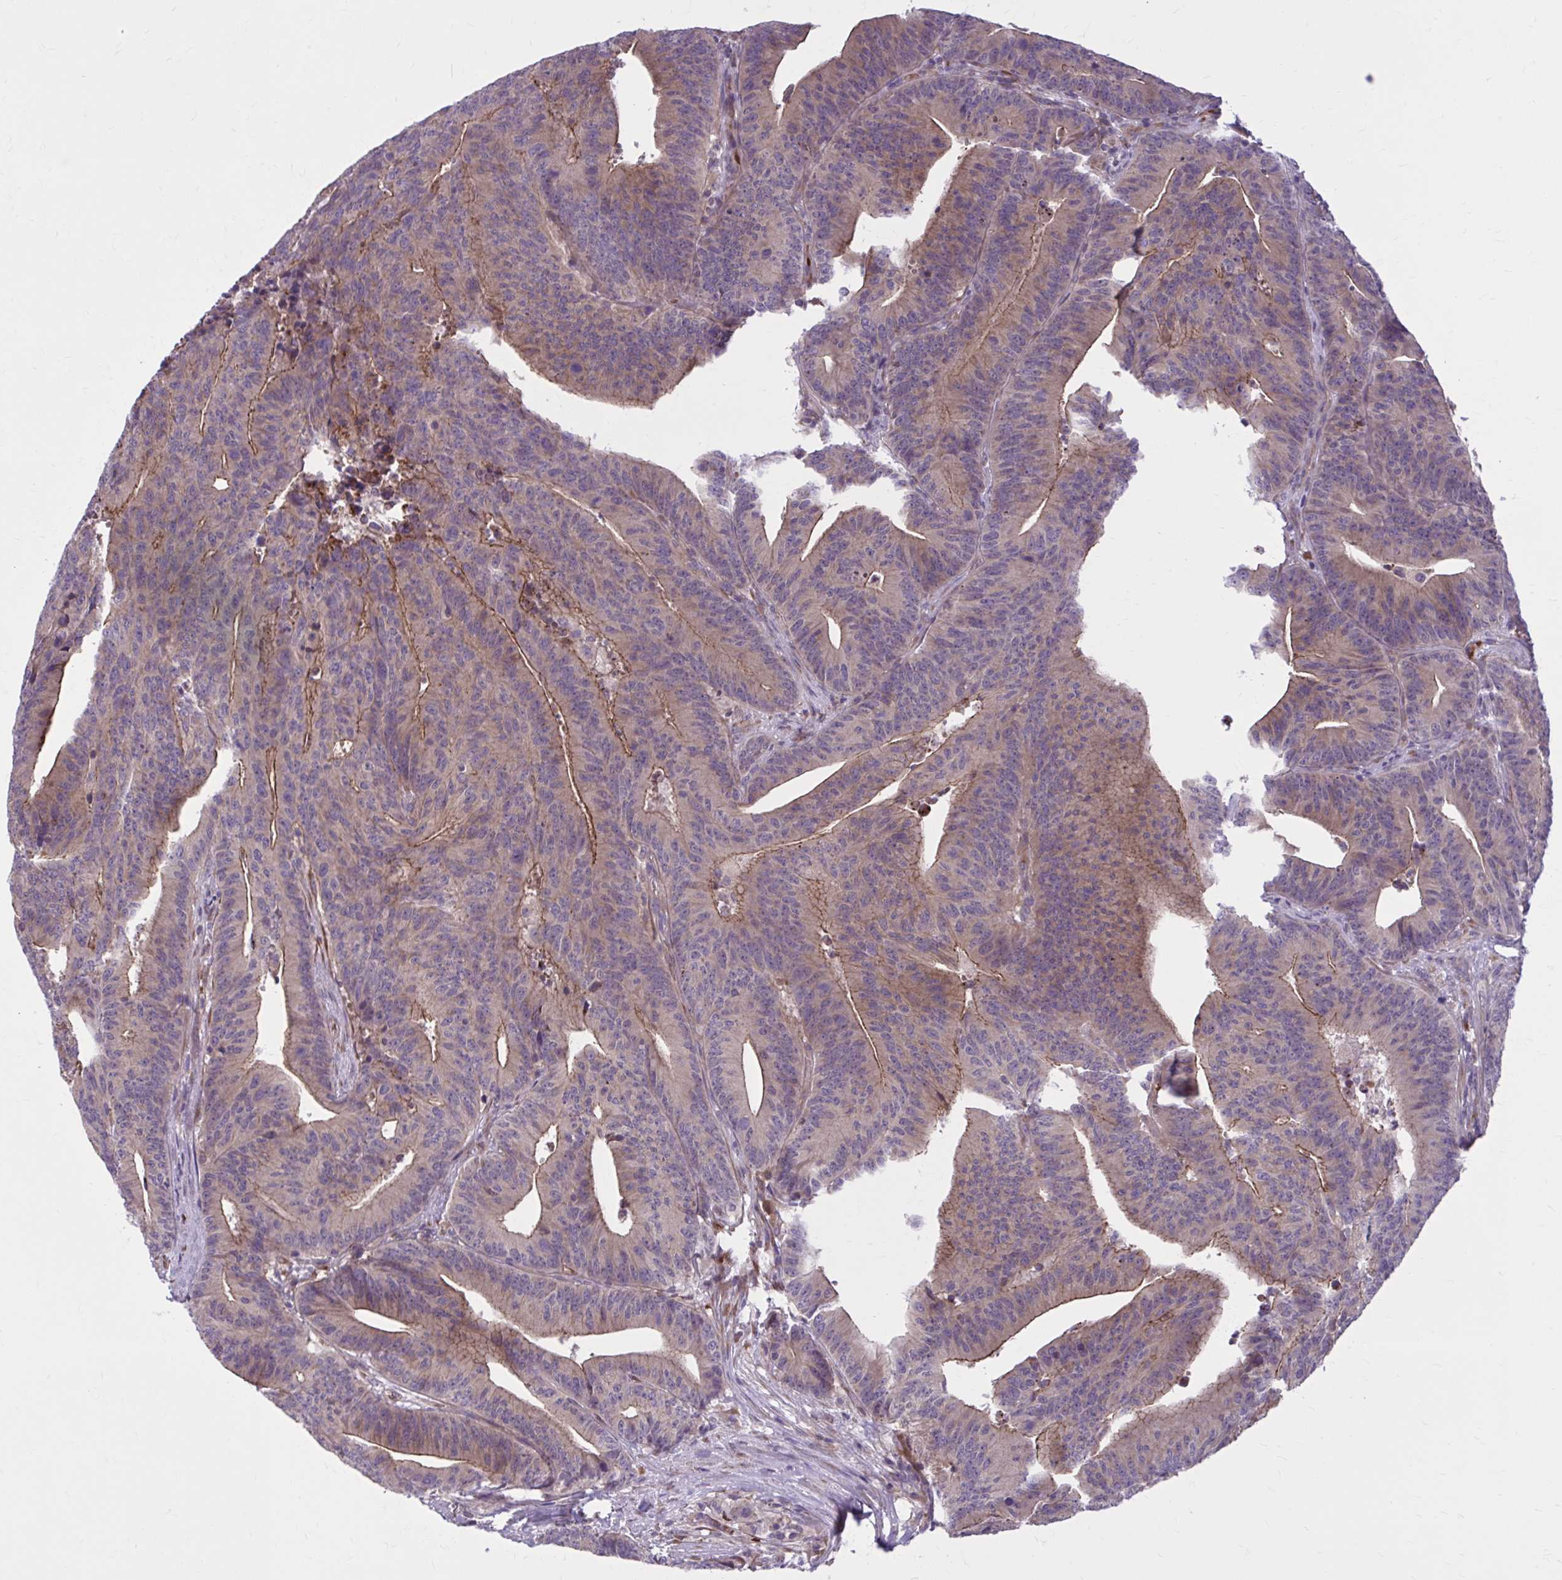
{"staining": {"intensity": "moderate", "quantity": "25%-75%", "location": "cytoplasmic/membranous"}, "tissue": "colorectal cancer", "cell_type": "Tumor cells", "image_type": "cancer", "snomed": [{"axis": "morphology", "description": "Adenocarcinoma, NOS"}, {"axis": "topography", "description": "Colon"}], "caption": "Immunohistochemical staining of colorectal adenocarcinoma reveals medium levels of moderate cytoplasmic/membranous expression in approximately 25%-75% of tumor cells.", "gene": "SNF8", "patient": {"sex": "female", "age": 78}}